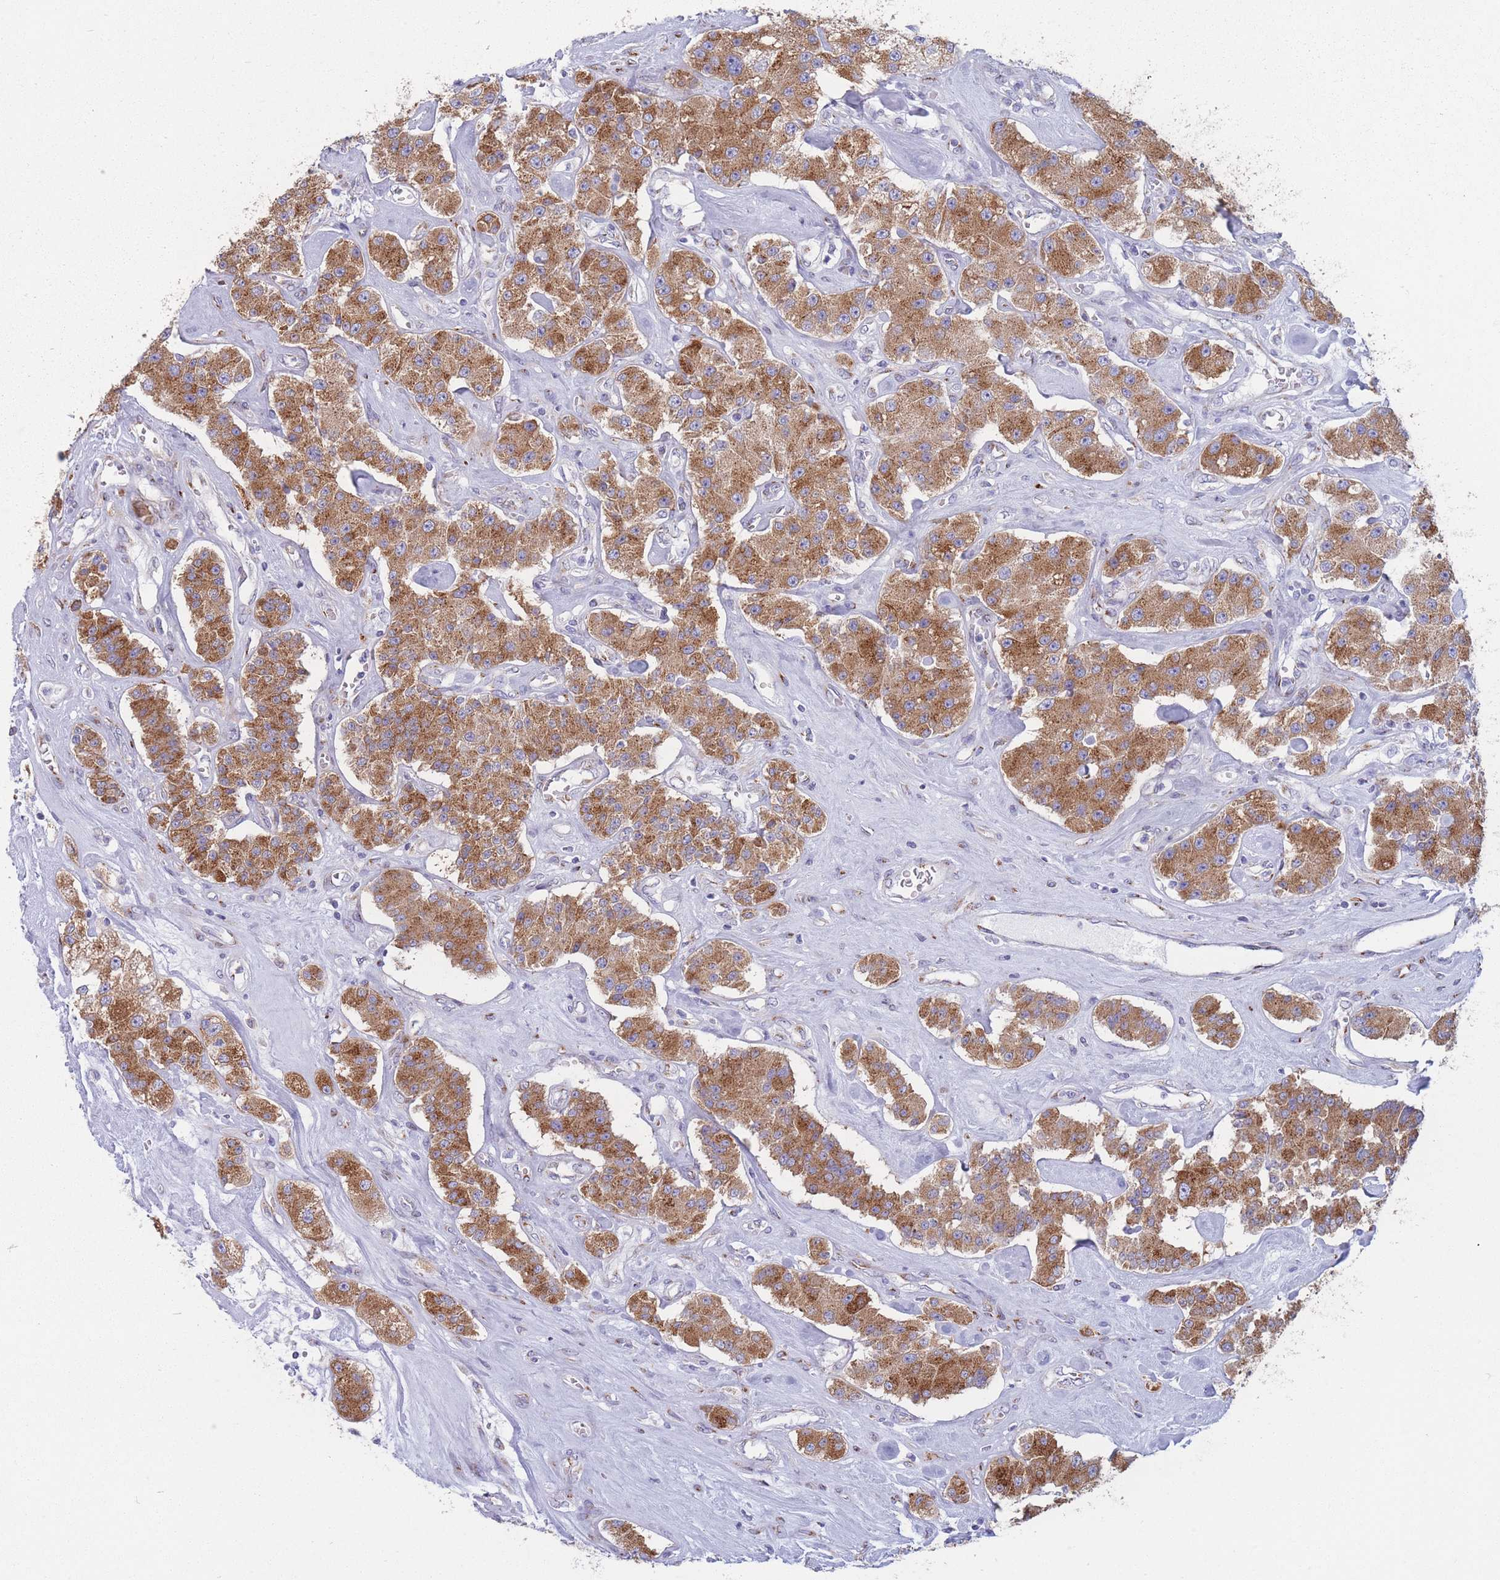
{"staining": {"intensity": "moderate", "quantity": ">75%", "location": "cytoplasmic/membranous"}, "tissue": "carcinoid", "cell_type": "Tumor cells", "image_type": "cancer", "snomed": [{"axis": "morphology", "description": "Carcinoid, malignant, NOS"}, {"axis": "topography", "description": "Pancreas"}], "caption": "A medium amount of moderate cytoplasmic/membranous positivity is present in about >75% of tumor cells in malignant carcinoid tissue.", "gene": "MRPL30", "patient": {"sex": "male", "age": 41}}